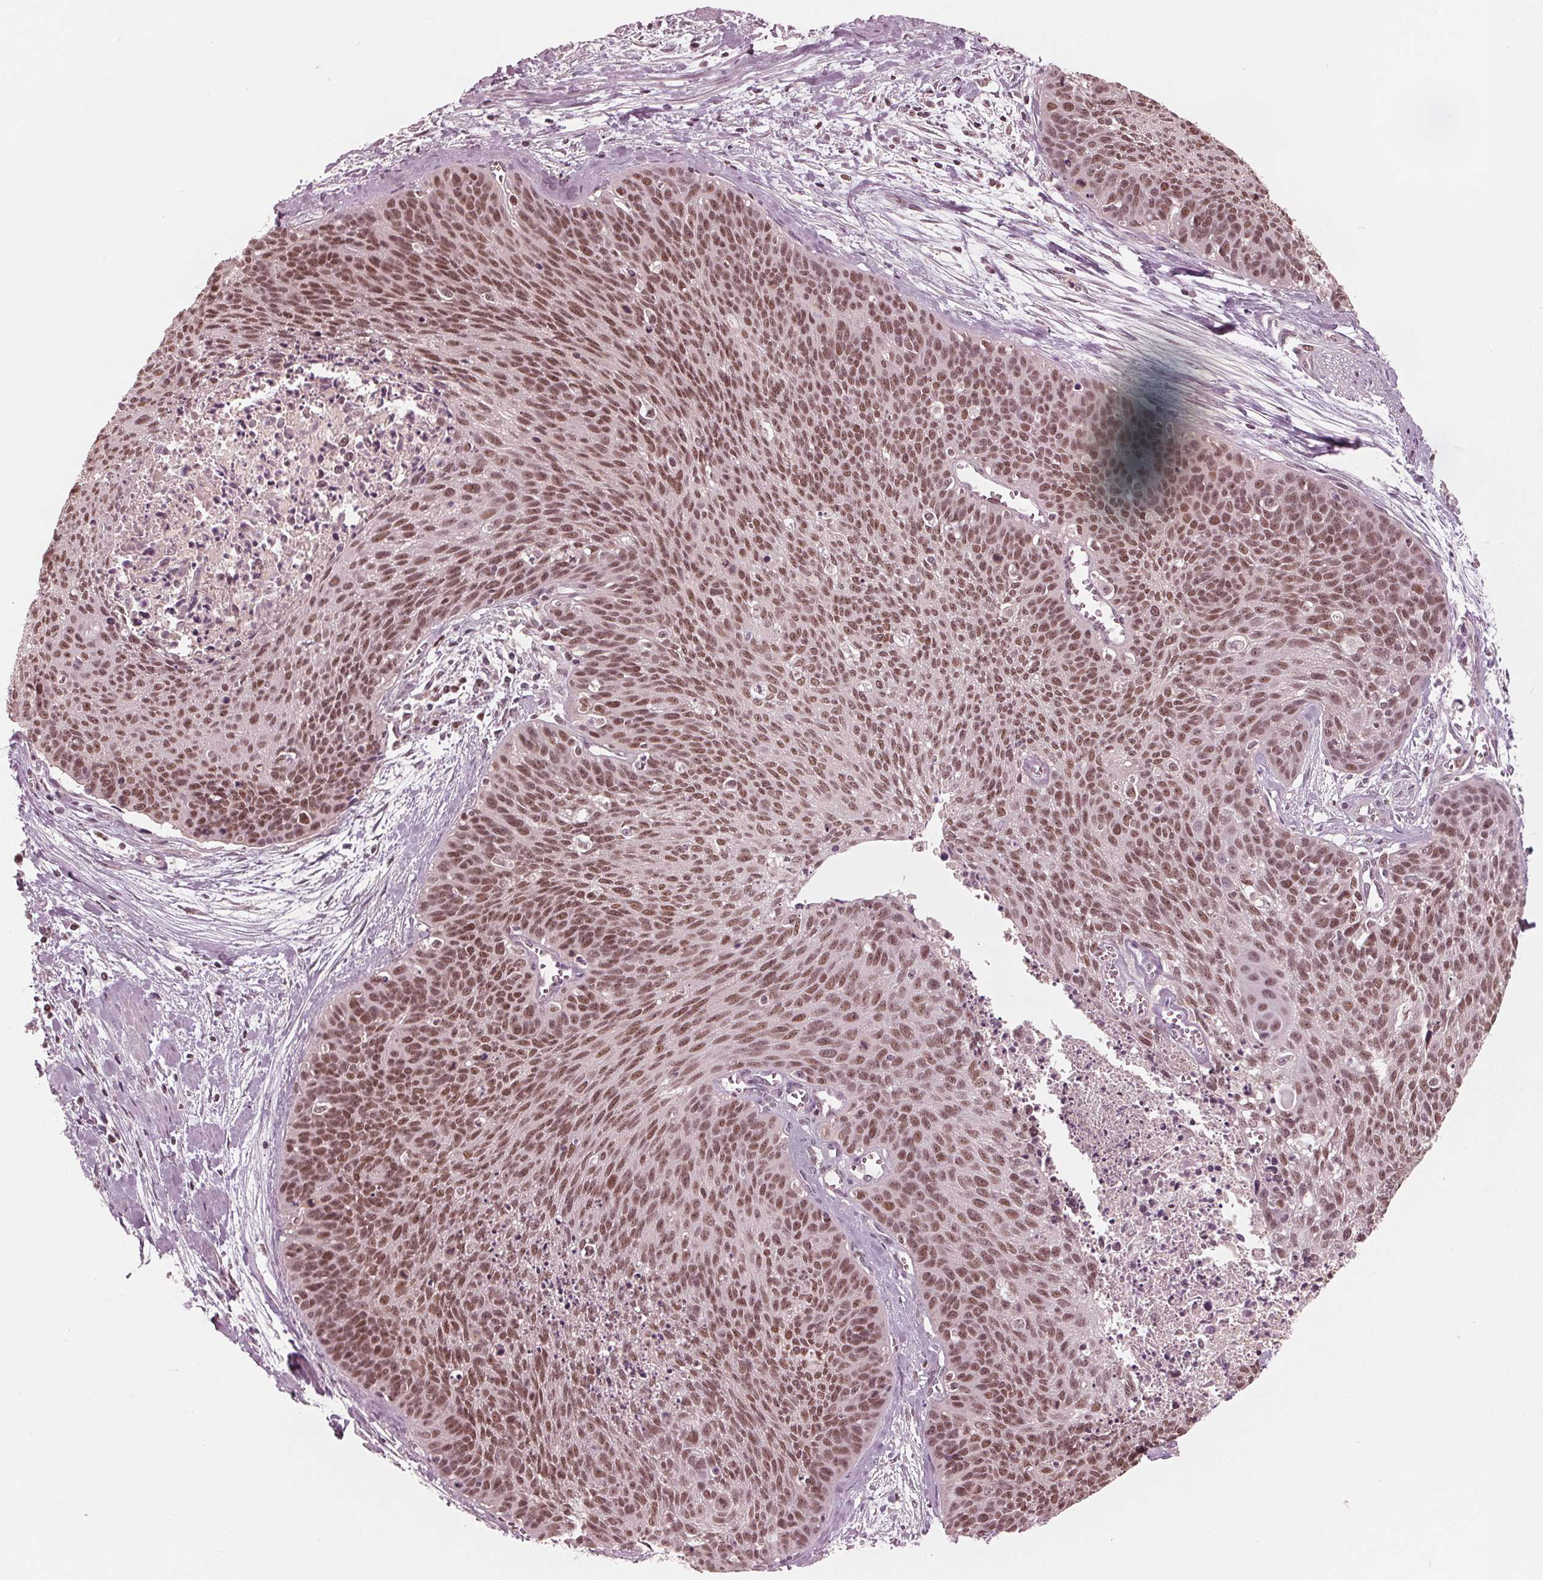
{"staining": {"intensity": "moderate", "quantity": ">75%", "location": "nuclear"}, "tissue": "cervical cancer", "cell_type": "Tumor cells", "image_type": "cancer", "snomed": [{"axis": "morphology", "description": "Squamous cell carcinoma, NOS"}, {"axis": "topography", "description": "Cervix"}], "caption": "Immunohistochemical staining of cervical cancer (squamous cell carcinoma) displays medium levels of moderate nuclear staining in about >75% of tumor cells.", "gene": "HIRIP3", "patient": {"sex": "female", "age": 55}}